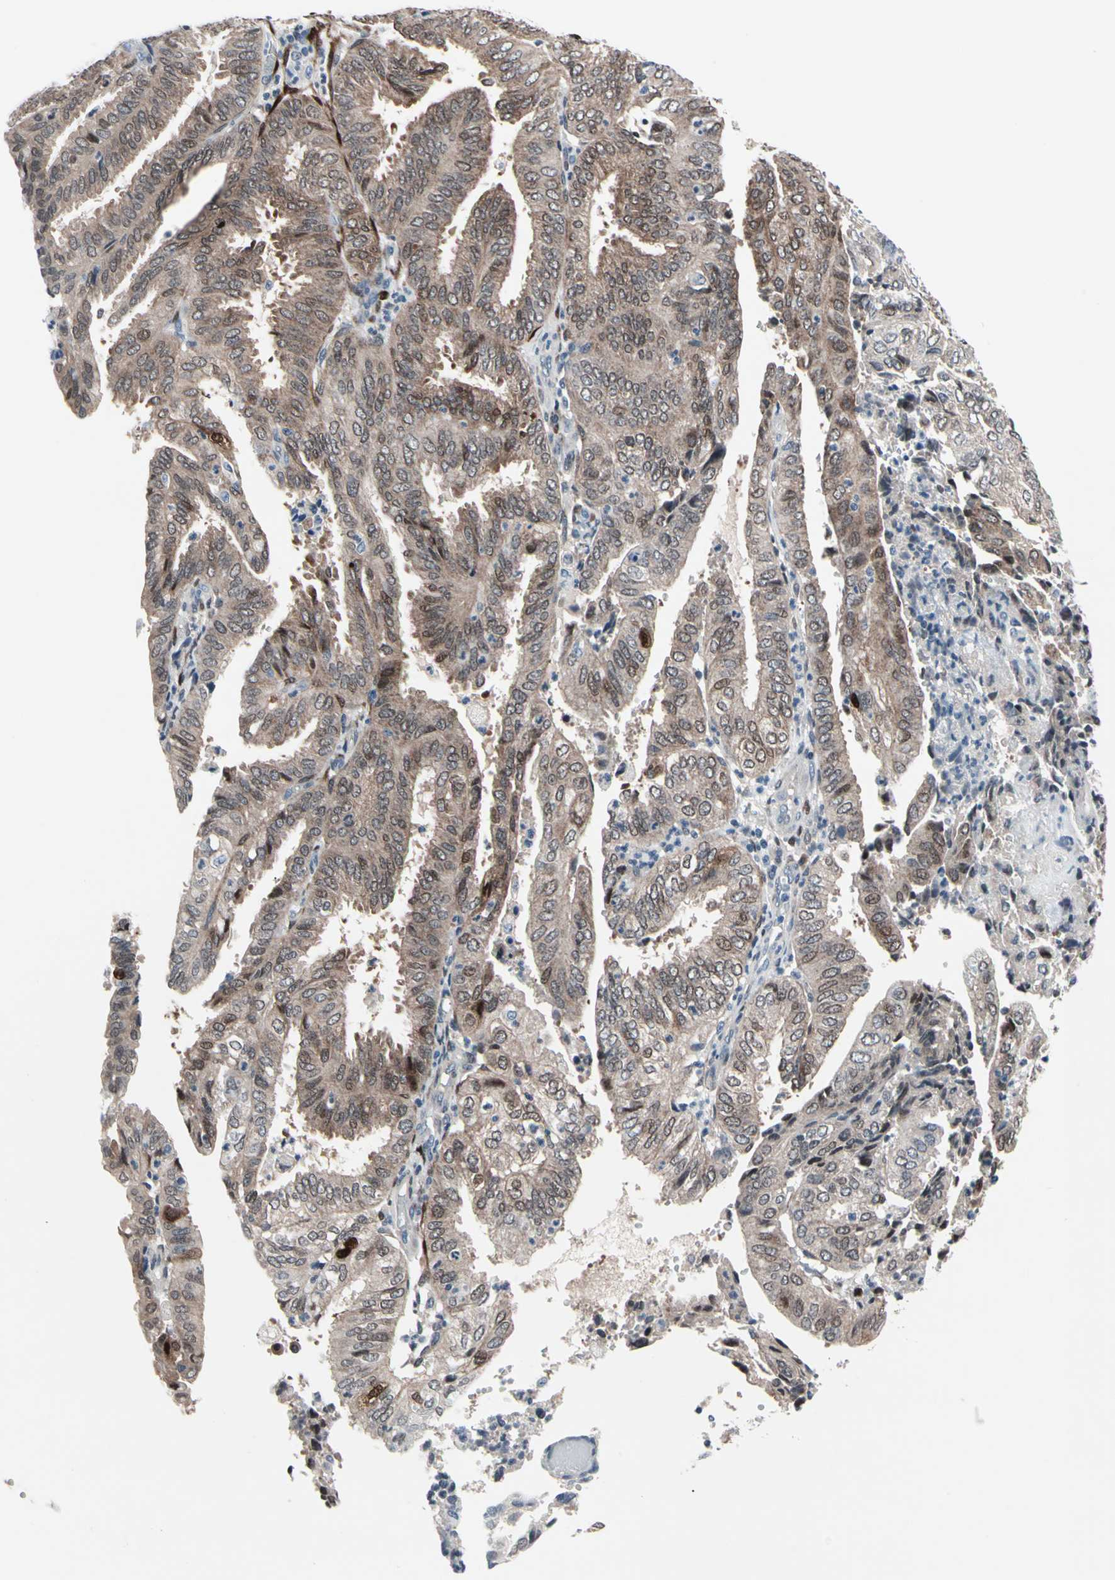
{"staining": {"intensity": "weak", "quantity": ">75%", "location": "cytoplasmic/membranous,nuclear"}, "tissue": "endometrial cancer", "cell_type": "Tumor cells", "image_type": "cancer", "snomed": [{"axis": "morphology", "description": "Adenocarcinoma, NOS"}, {"axis": "topography", "description": "Uterus"}], "caption": "Immunohistochemical staining of human endometrial adenocarcinoma shows weak cytoplasmic/membranous and nuclear protein staining in about >75% of tumor cells.", "gene": "TXN", "patient": {"sex": "female", "age": 60}}